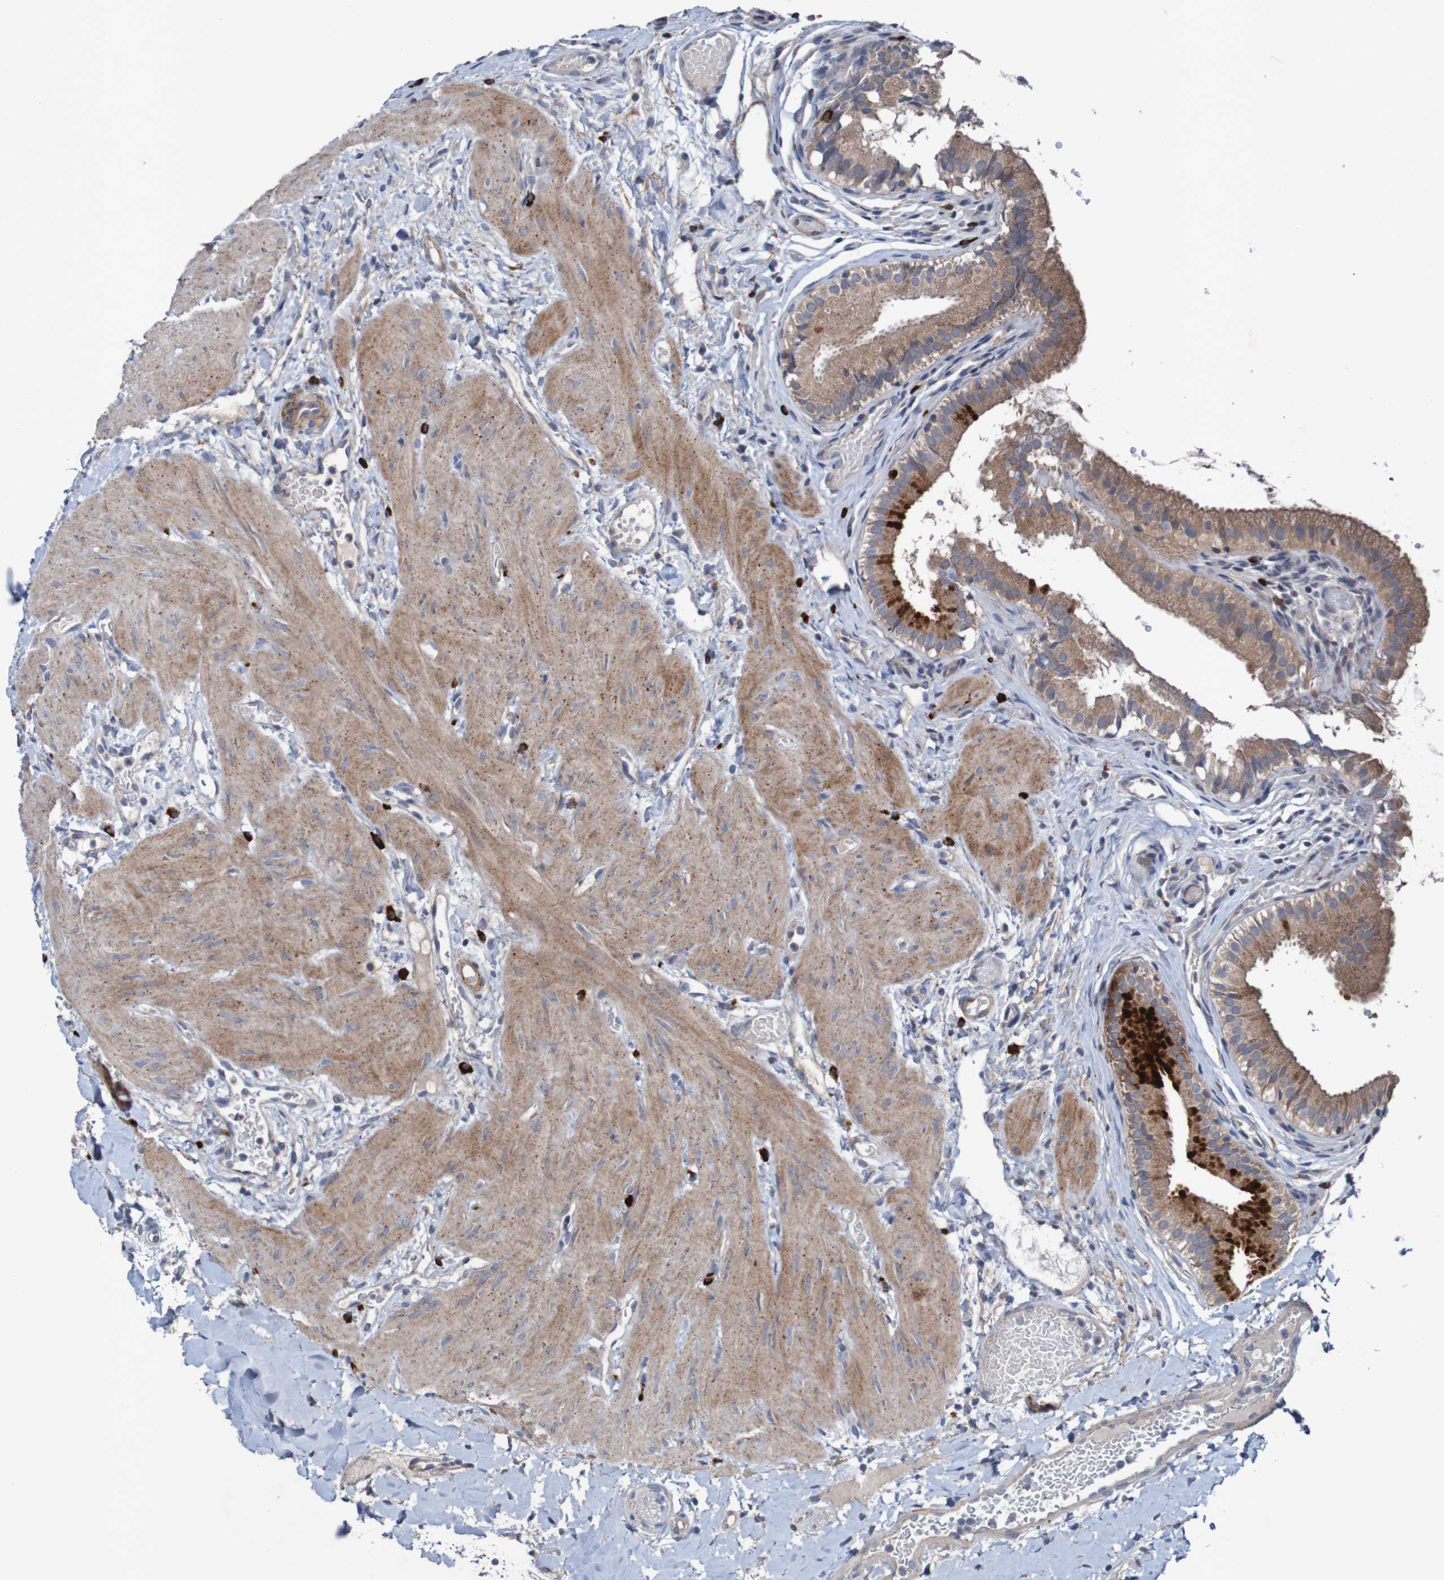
{"staining": {"intensity": "strong", "quantity": "25%-75%", "location": "cytoplasmic/membranous"}, "tissue": "gallbladder", "cell_type": "Glandular cells", "image_type": "normal", "snomed": [{"axis": "morphology", "description": "Normal tissue, NOS"}, {"axis": "topography", "description": "Gallbladder"}], "caption": "The immunohistochemical stain highlights strong cytoplasmic/membranous staining in glandular cells of benign gallbladder. The protein of interest is stained brown, and the nuclei are stained in blue (DAB (3,3'-diaminobenzidine) IHC with brightfield microscopy, high magnification).", "gene": "ANGPT4", "patient": {"sex": "female", "age": 26}}